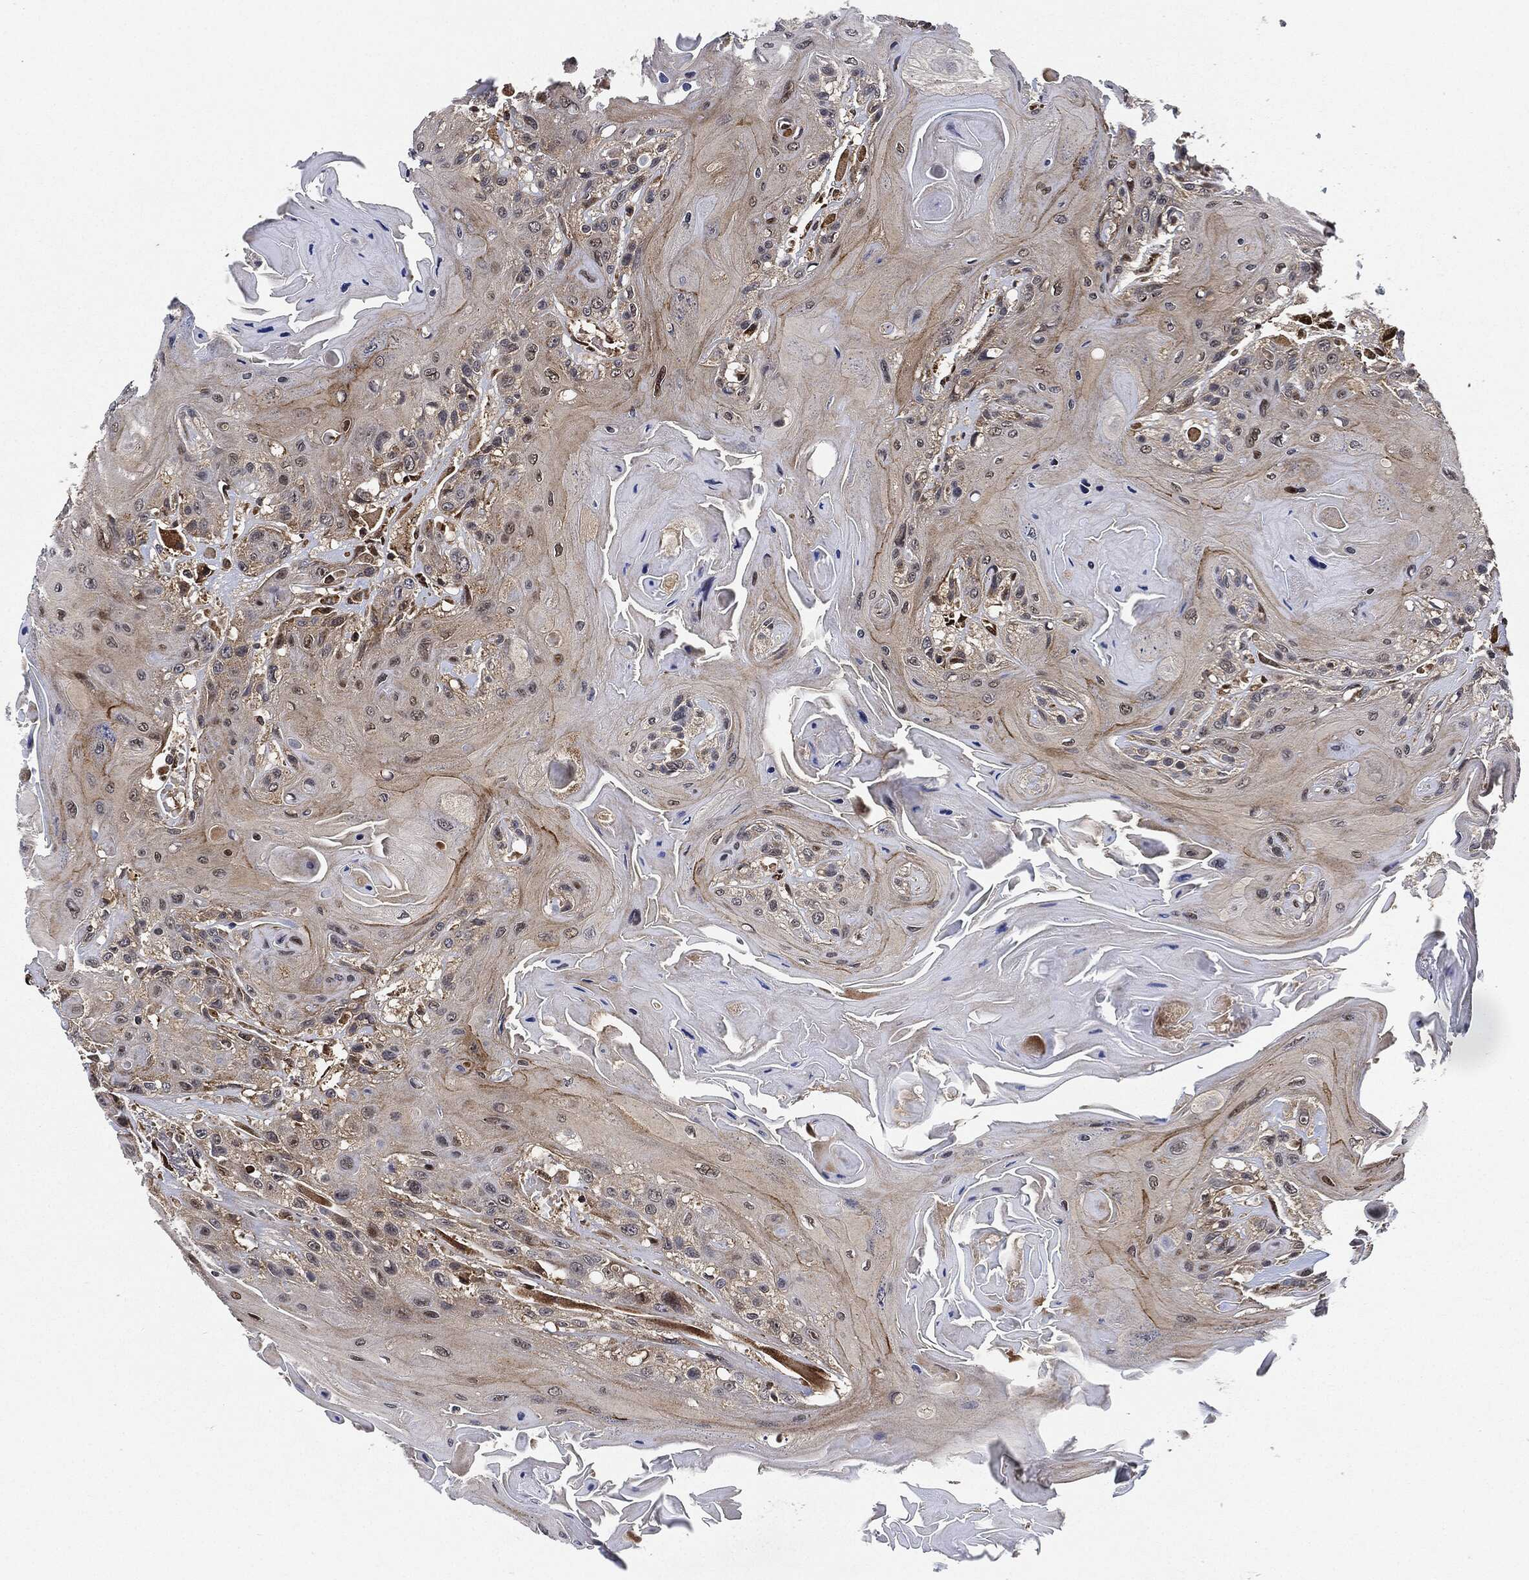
{"staining": {"intensity": "negative", "quantity": "none", "location": "none"}, "tissue": "head and neck cancer", "cell_type": "Tumor cells", "image_type": "cancer", "snomed": [{"axis": "morphology", "description": "Squamous cell carcinoma, NOS"}, {"axis": "topography", "description": "Head-Neck"}], "caption": "Immunohistochemistry (IHC) of head and neck squamous cell carcinoma exhibits no expression in tumor cells.", "gene": "RNASEL", "patient": {"sex": "female", "age": 59}}